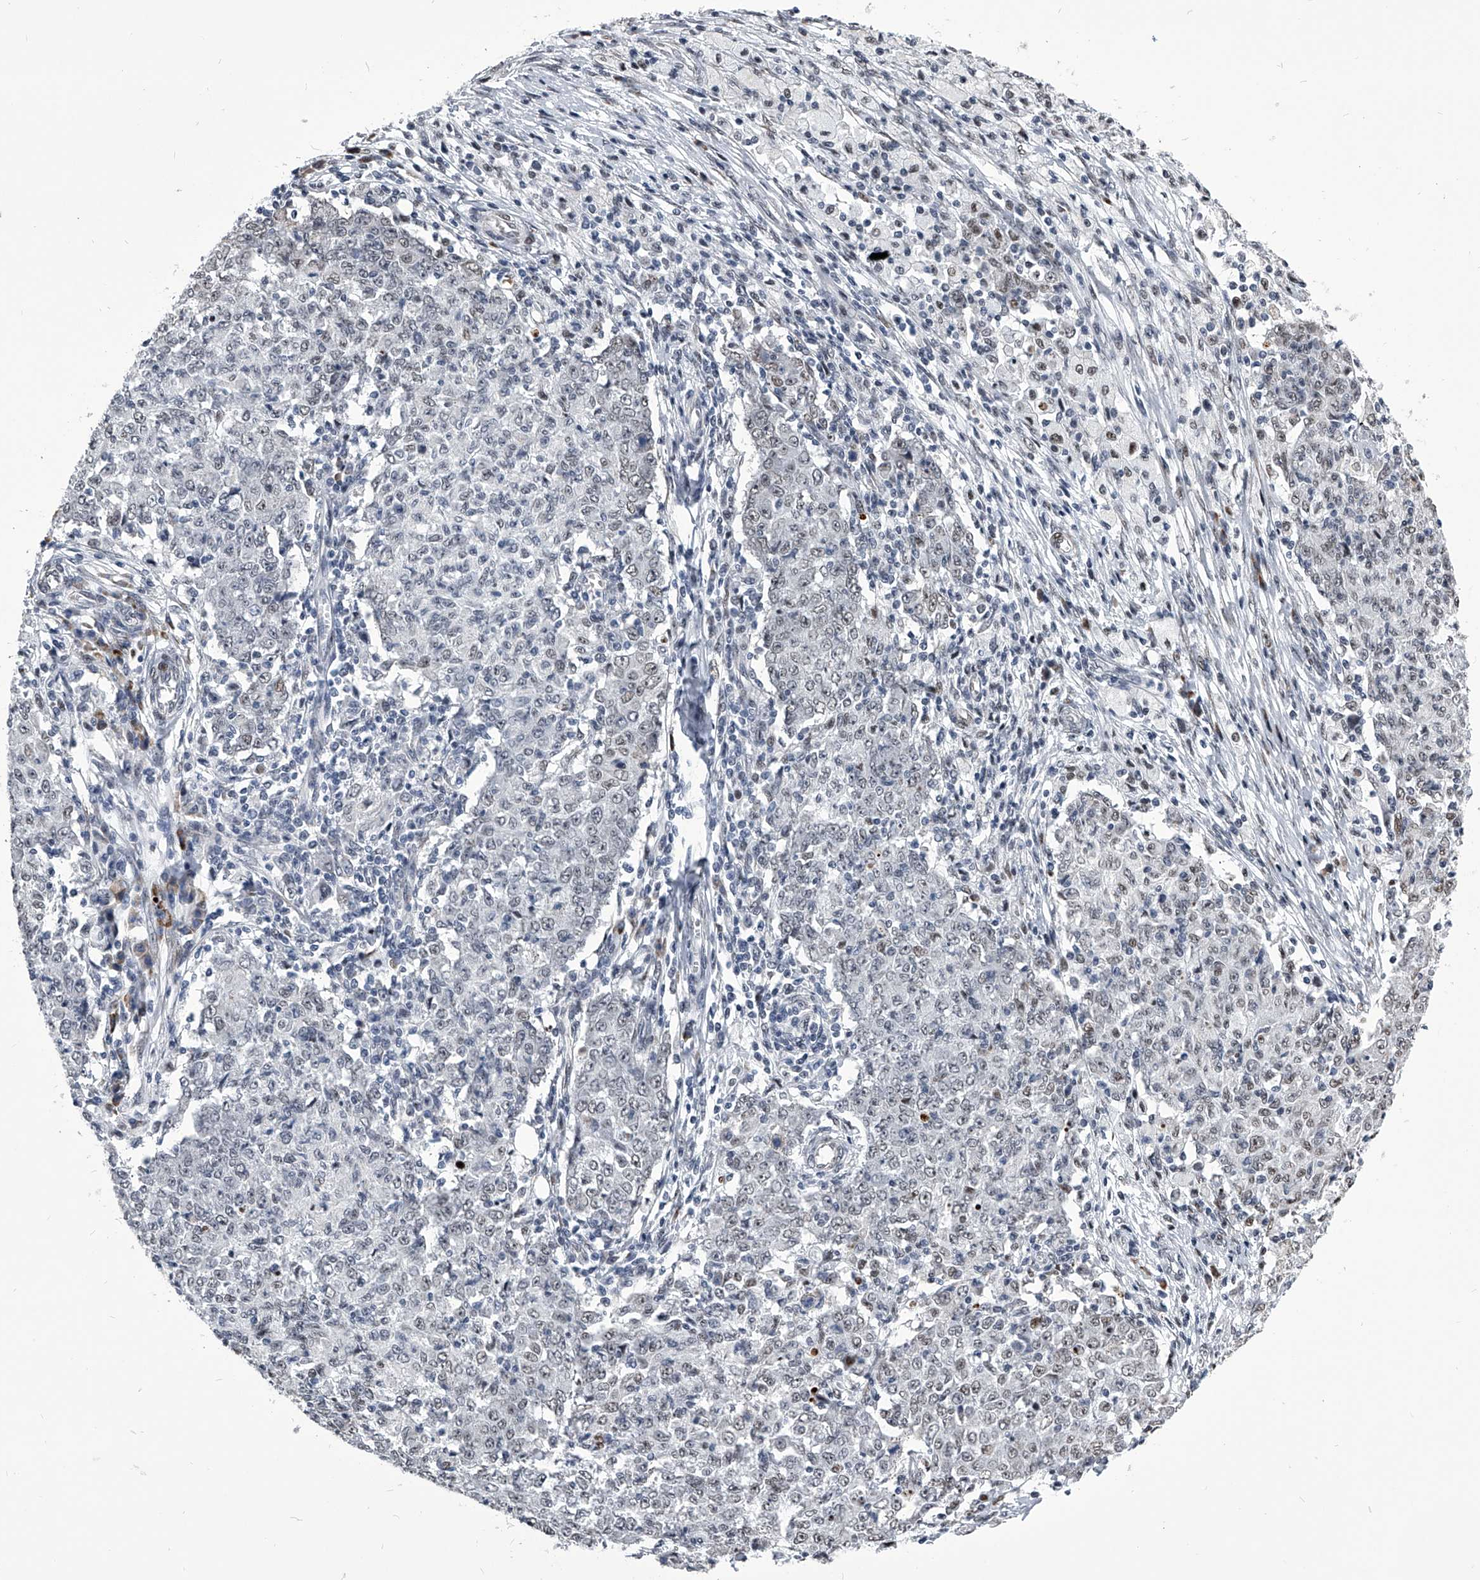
{"staining": {"intensity": "weak", "quantity": "<25%", "location": "nuclear"}, "tissue": "ovarian cancer", "cell_type": "Tumor cells", "image_type": "cancer", "snomed": [{"axis": "morphology", "description": "Carcinoma, endometroid"}, {"axis": "topography", "description": "Ovary"}], "caption": "High power microscopy micrograph of an IHC photomicrograph of ovarian endometroid carcinoma, revealing no significant positivity in tumor cells.", "gene": "CMTR1", "patient": {"sex": "female", "age": 42}}